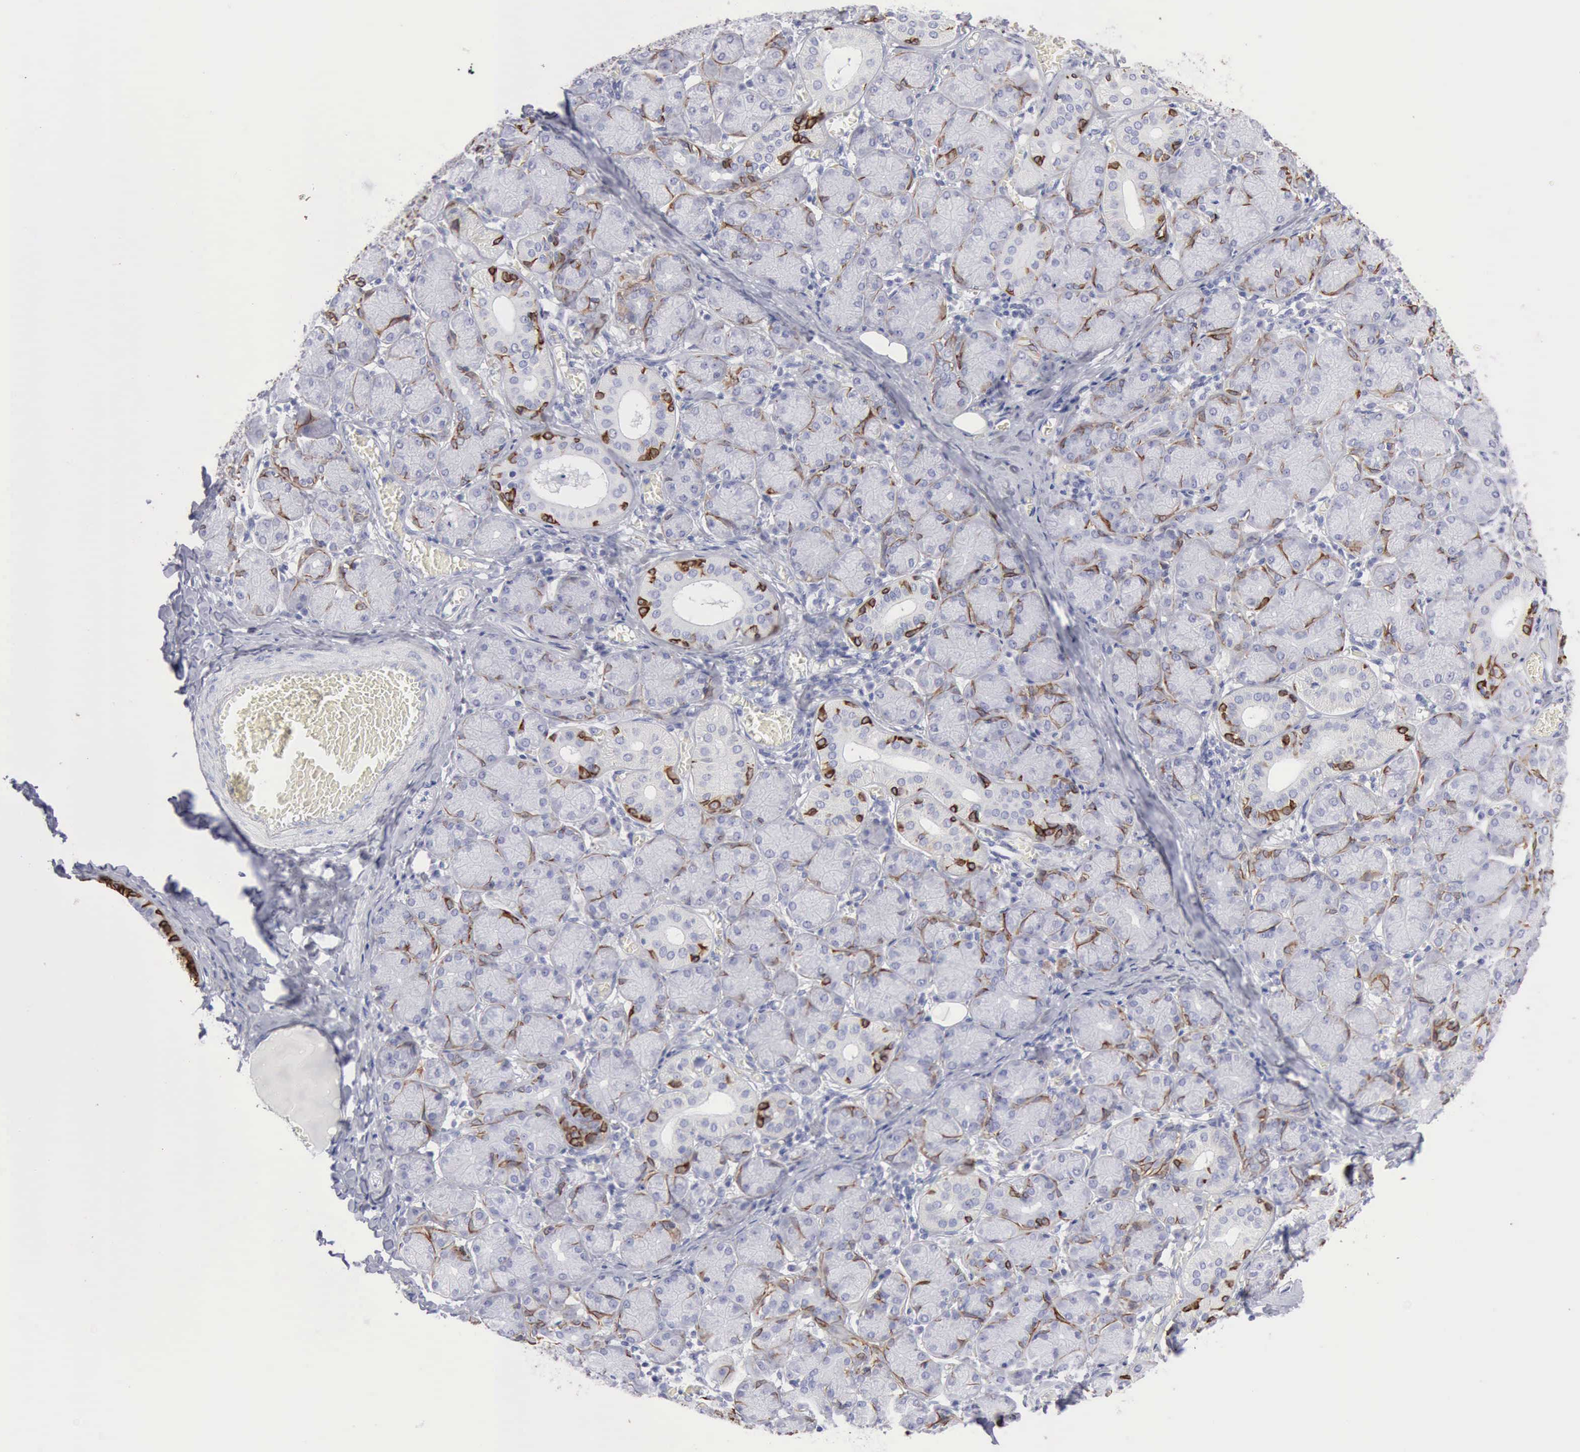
{"staining": {"intensity": "strong", "quantity": "<25%", "location": "cytoplasmic/membranous"}, "tissue": "salivary gland", "cell_type": "Glandular cells", "image_type": "normal", "snomed": [{"axis": "morphology", "description": "Normal tissue, NOS"}, {"axis": "topography", "description": "Salivary gland"}], "caption": "A photomicrograph of human salivary gland stained for a protein shows strong cytoplasmic/membranous brown staining in glandular cells.", "gene": "KRT5", "patient": {"sex": "female", "age": 24}}